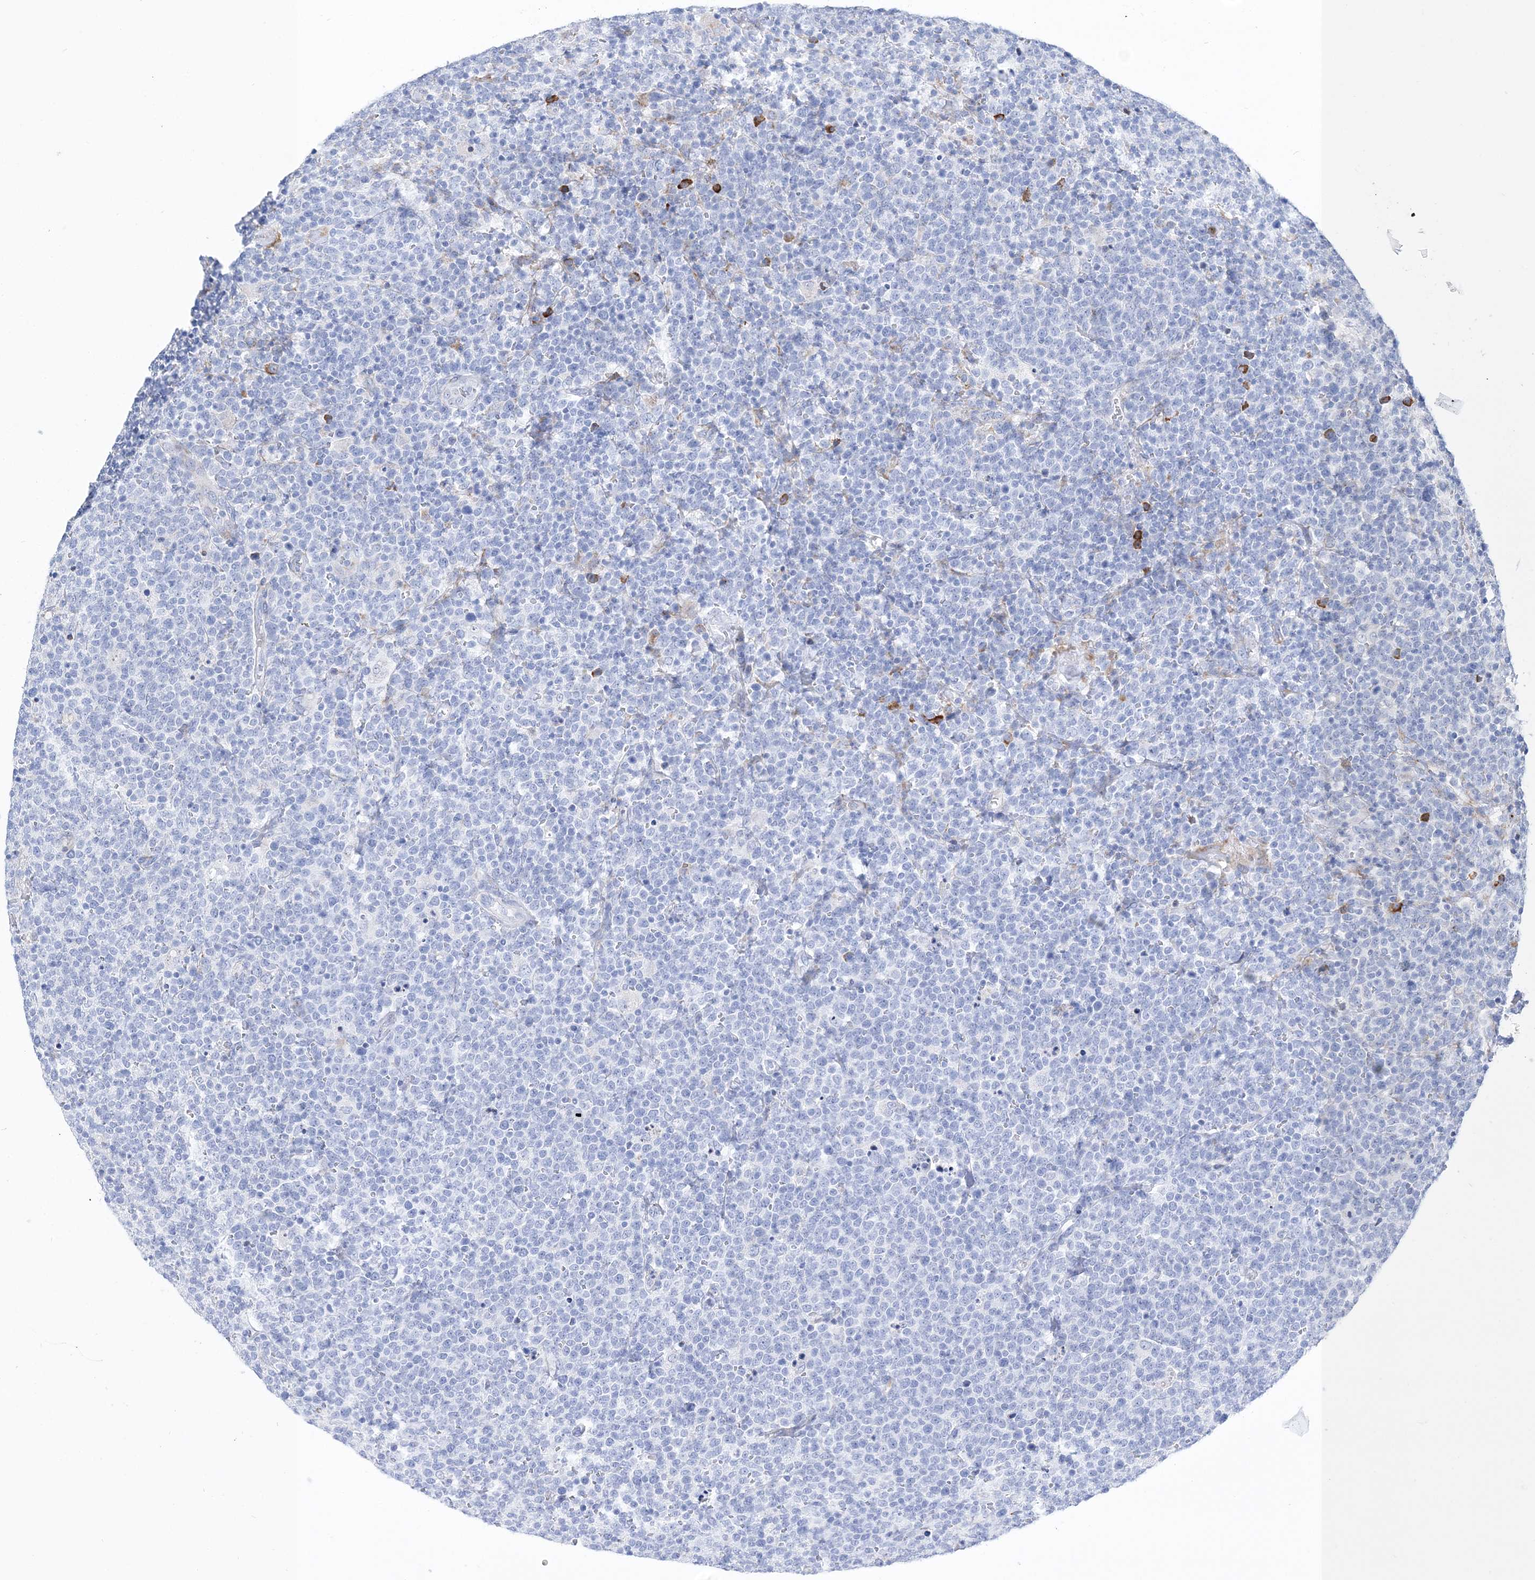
{"staining": {"intensity": "negative", "quantity": "none", "location": "none"}, "tissue": "lymphoma", "cell_type": "Tumor cells", "image_type": "cancer", "snomed": [{"axis": "morphology", "description": "Malignant lymphoma, non-Hodgkin's type, High grade"}, {"axis": "topography", "description": "Lymph node"}], "caption": "Immunohistochemistry (IHC) photomicrograph of neoplastic tissue: human malignant lymphoma, non-Hodgkin's type (high-grade) stained with DAB exhibits no significant protein positivity in tumor cells.", "gene": "TSPYL6", "patient": {"sex": "male", "age": 61}}